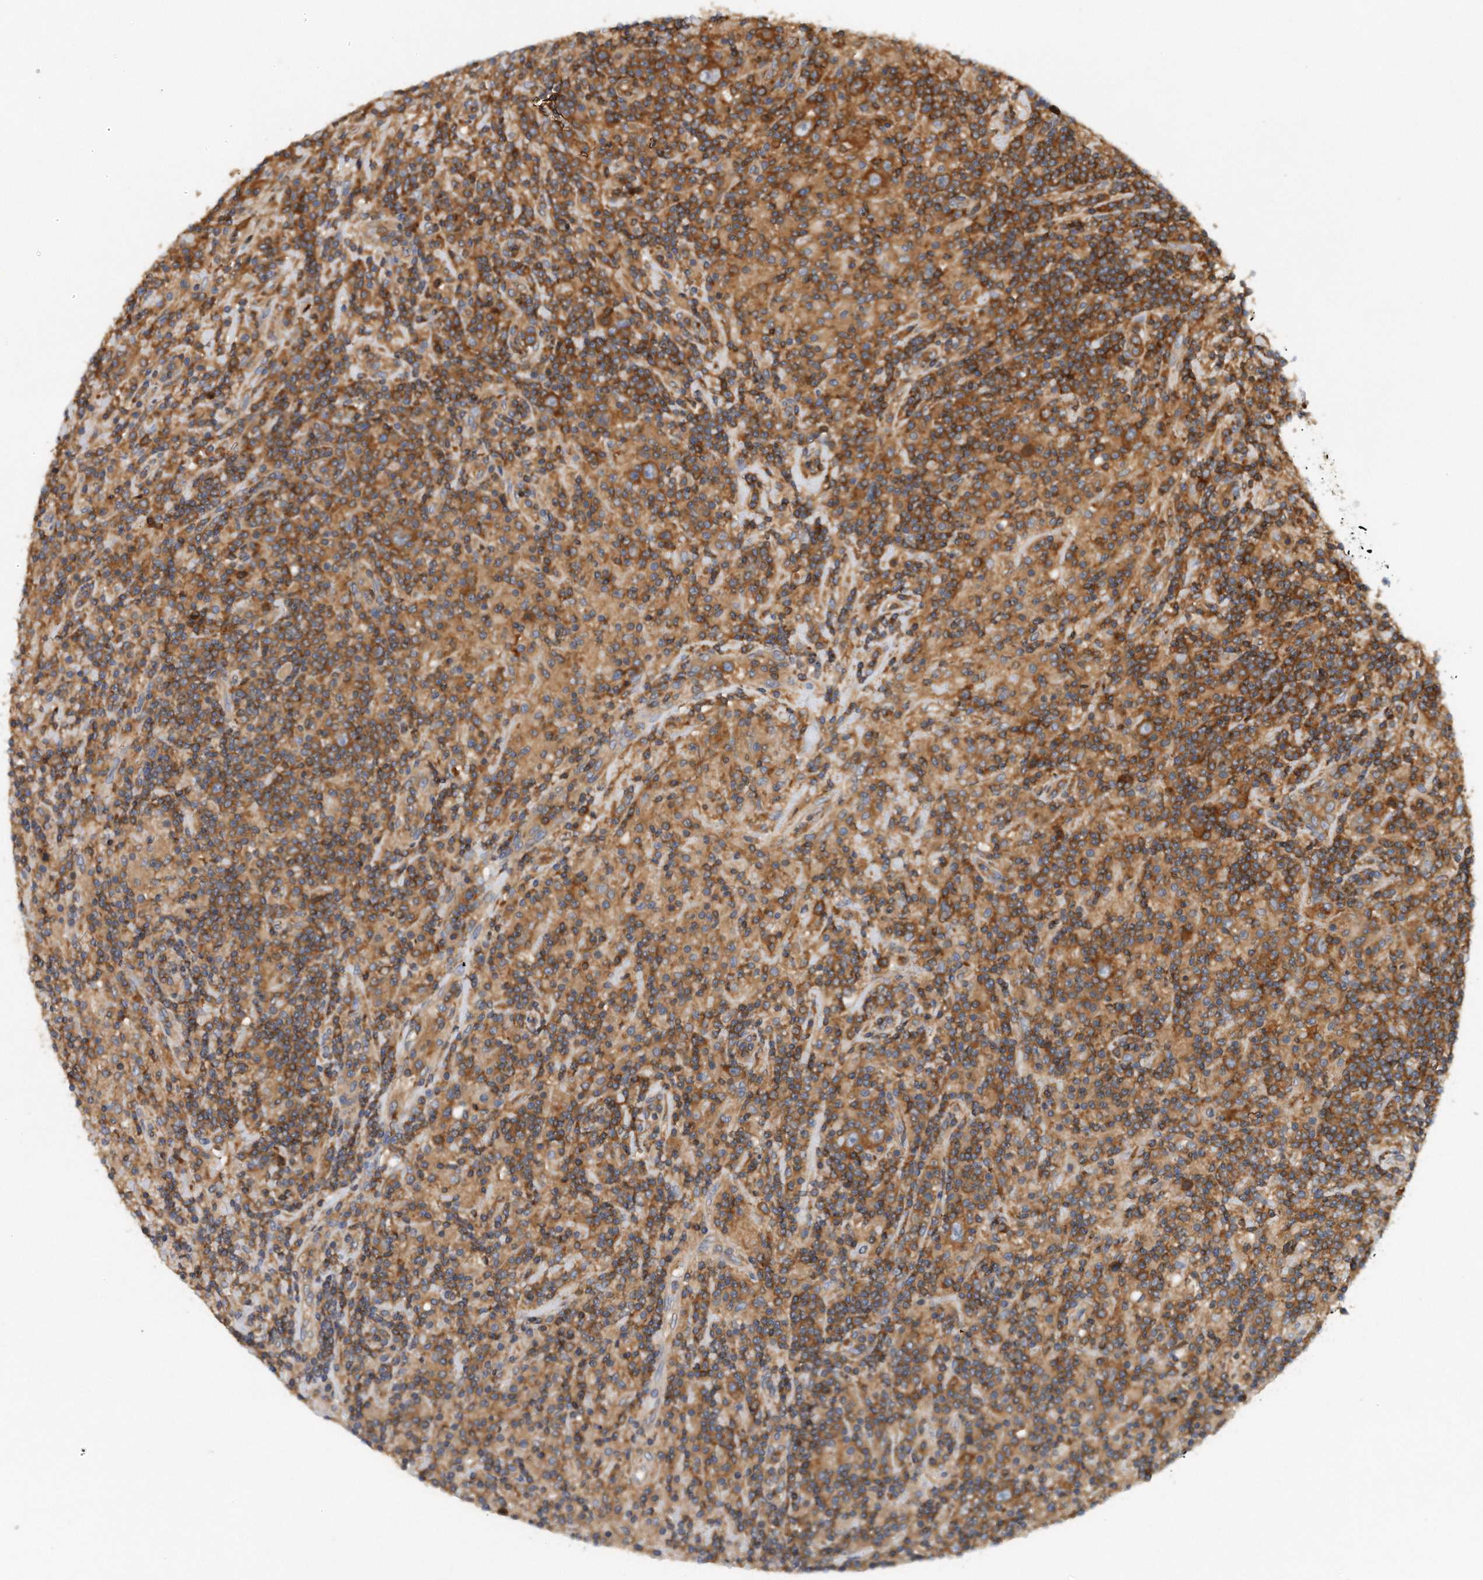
{"staining": {"intensity": "moderate", "quantity": ">75%", "location": "cytoplasmic/membranous"}, "tissue": "lymphoma", "cell_type": "Tumor cells", "image_type": "cancer", "snomed": [{"axis": "morphology", "description": "Hodgkin's disease, NOS"}, {"axis": "topography", "description": "Lymph node"}], "caption": "Immunohistochemical staining of lymphoma reveals moderate cytoplasmic/membranous protein positivity in about >75% of tumor cells.", "gene": "EIF3I", "patient": {"sex": "male", "age": 70}}